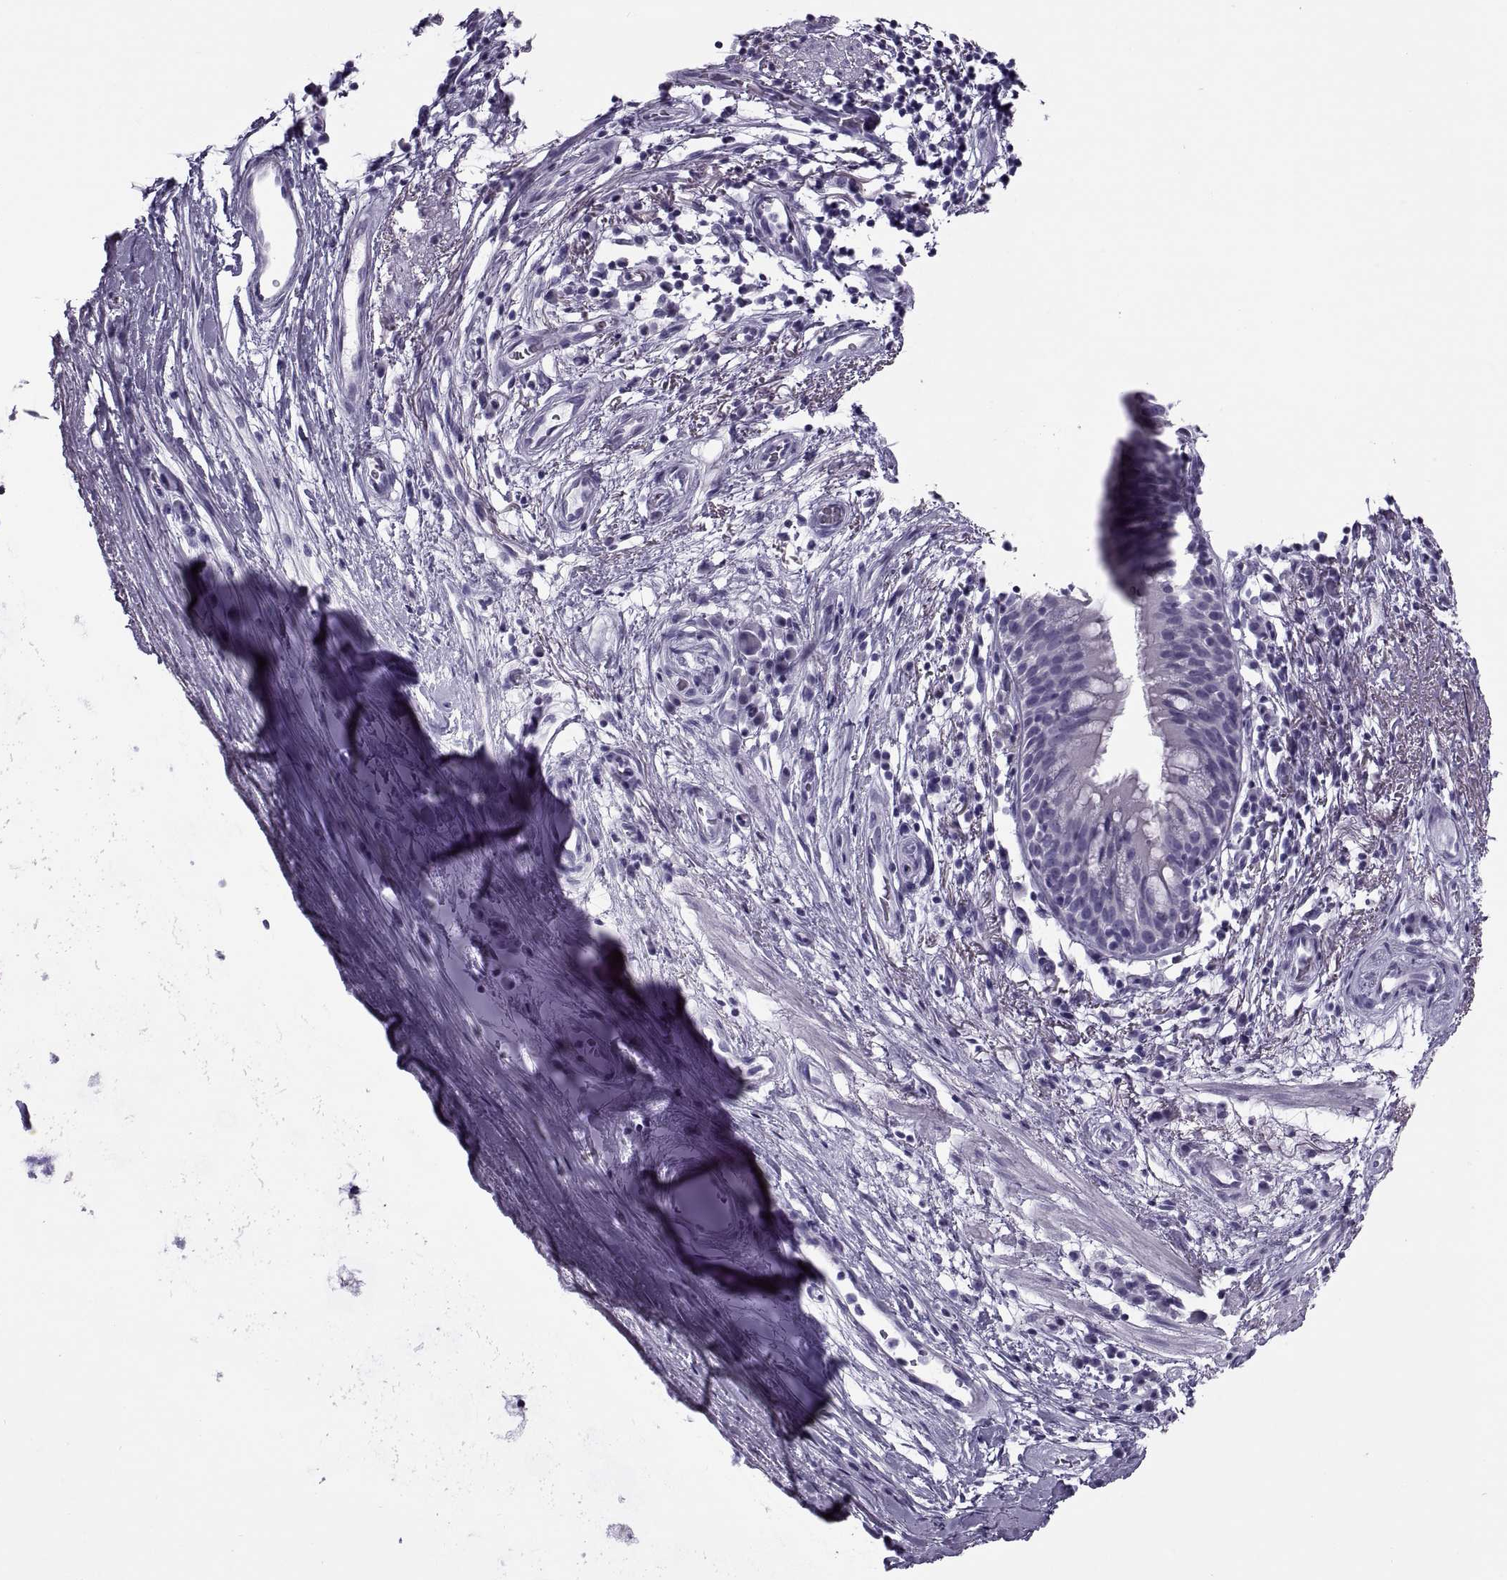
{"staining": {"intensity": "negative", "quantity": "none", "location": "none"}, "tissue": "bronchus", "cell_type": "Respiratory epithelial cells", "image_type": "normal", "snomed": [{"axis": "morphology", "description": "Normal tissue, NOS"}, {"axis": "topography", "description": "Cartilage tissue"}, {"axis": "topography", "description": "Bronchus"}], "caption": "The image displays no staining of respiratory epithelial cells in normal bronchus.", "gene": "RLBP1", "patient": {"sex": "male", "age": 58}}